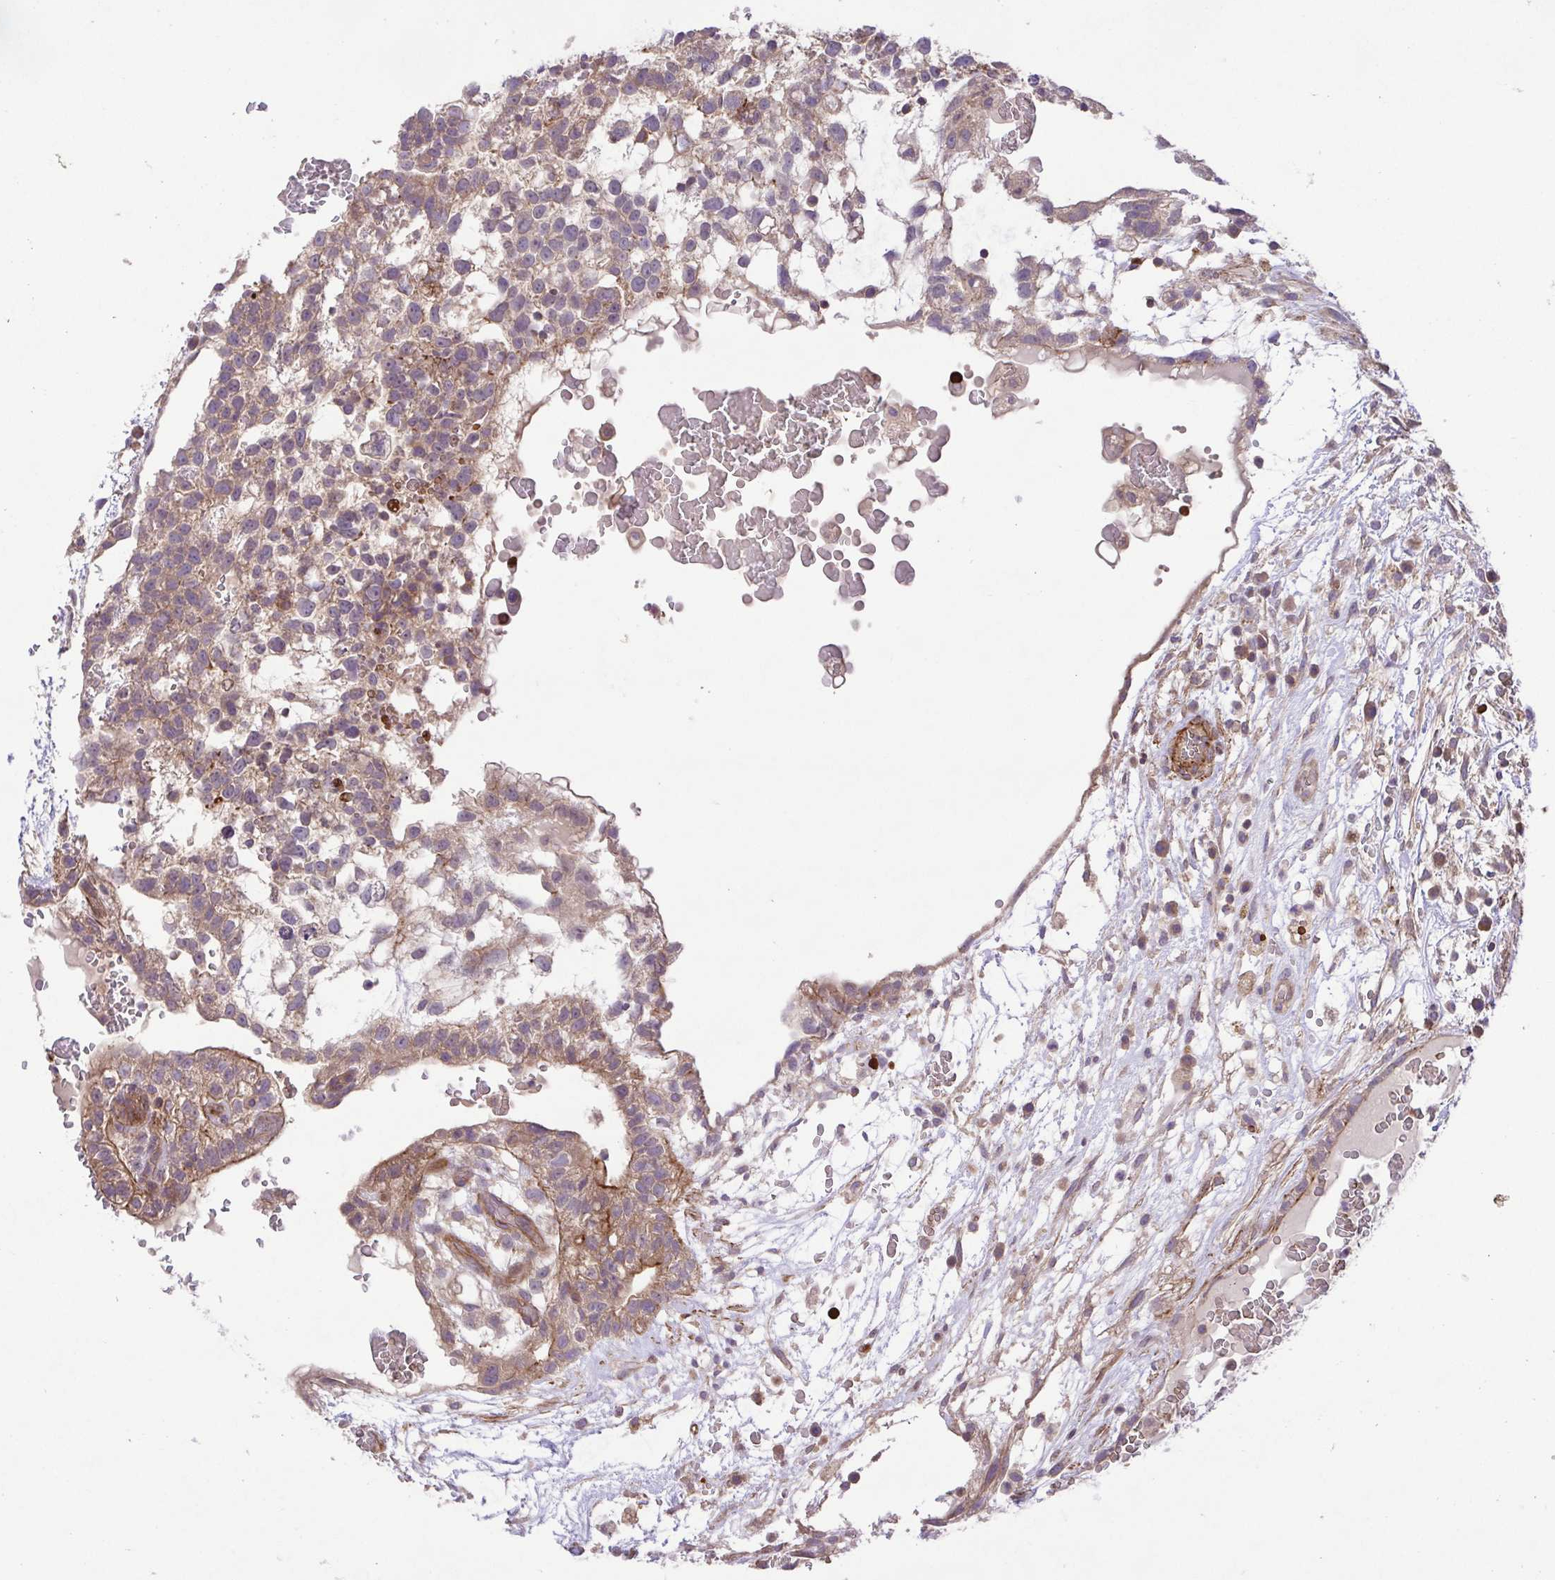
{"staining": {"intensity": "moderate", "quantity": "<25%", "location": "cytoplasmic/membranous"}, "tissue": "testis cancer", "cell_type": "Tumor cells", "image_type": "cancer", "snomed": [{"axis": "morphology", "description": "Normal tissue, NOS"}, {"axis": "morphology", "description": "Carcinoma, Embryonal, NOS"}, {"axis": "topography", "description": "Testis"}], "caption": "Testis cancer stained with a protein marker exhibits moderate staining in tumor cells.", "gene": "IDE", "patient": {"sex": "male", "age": 32}}